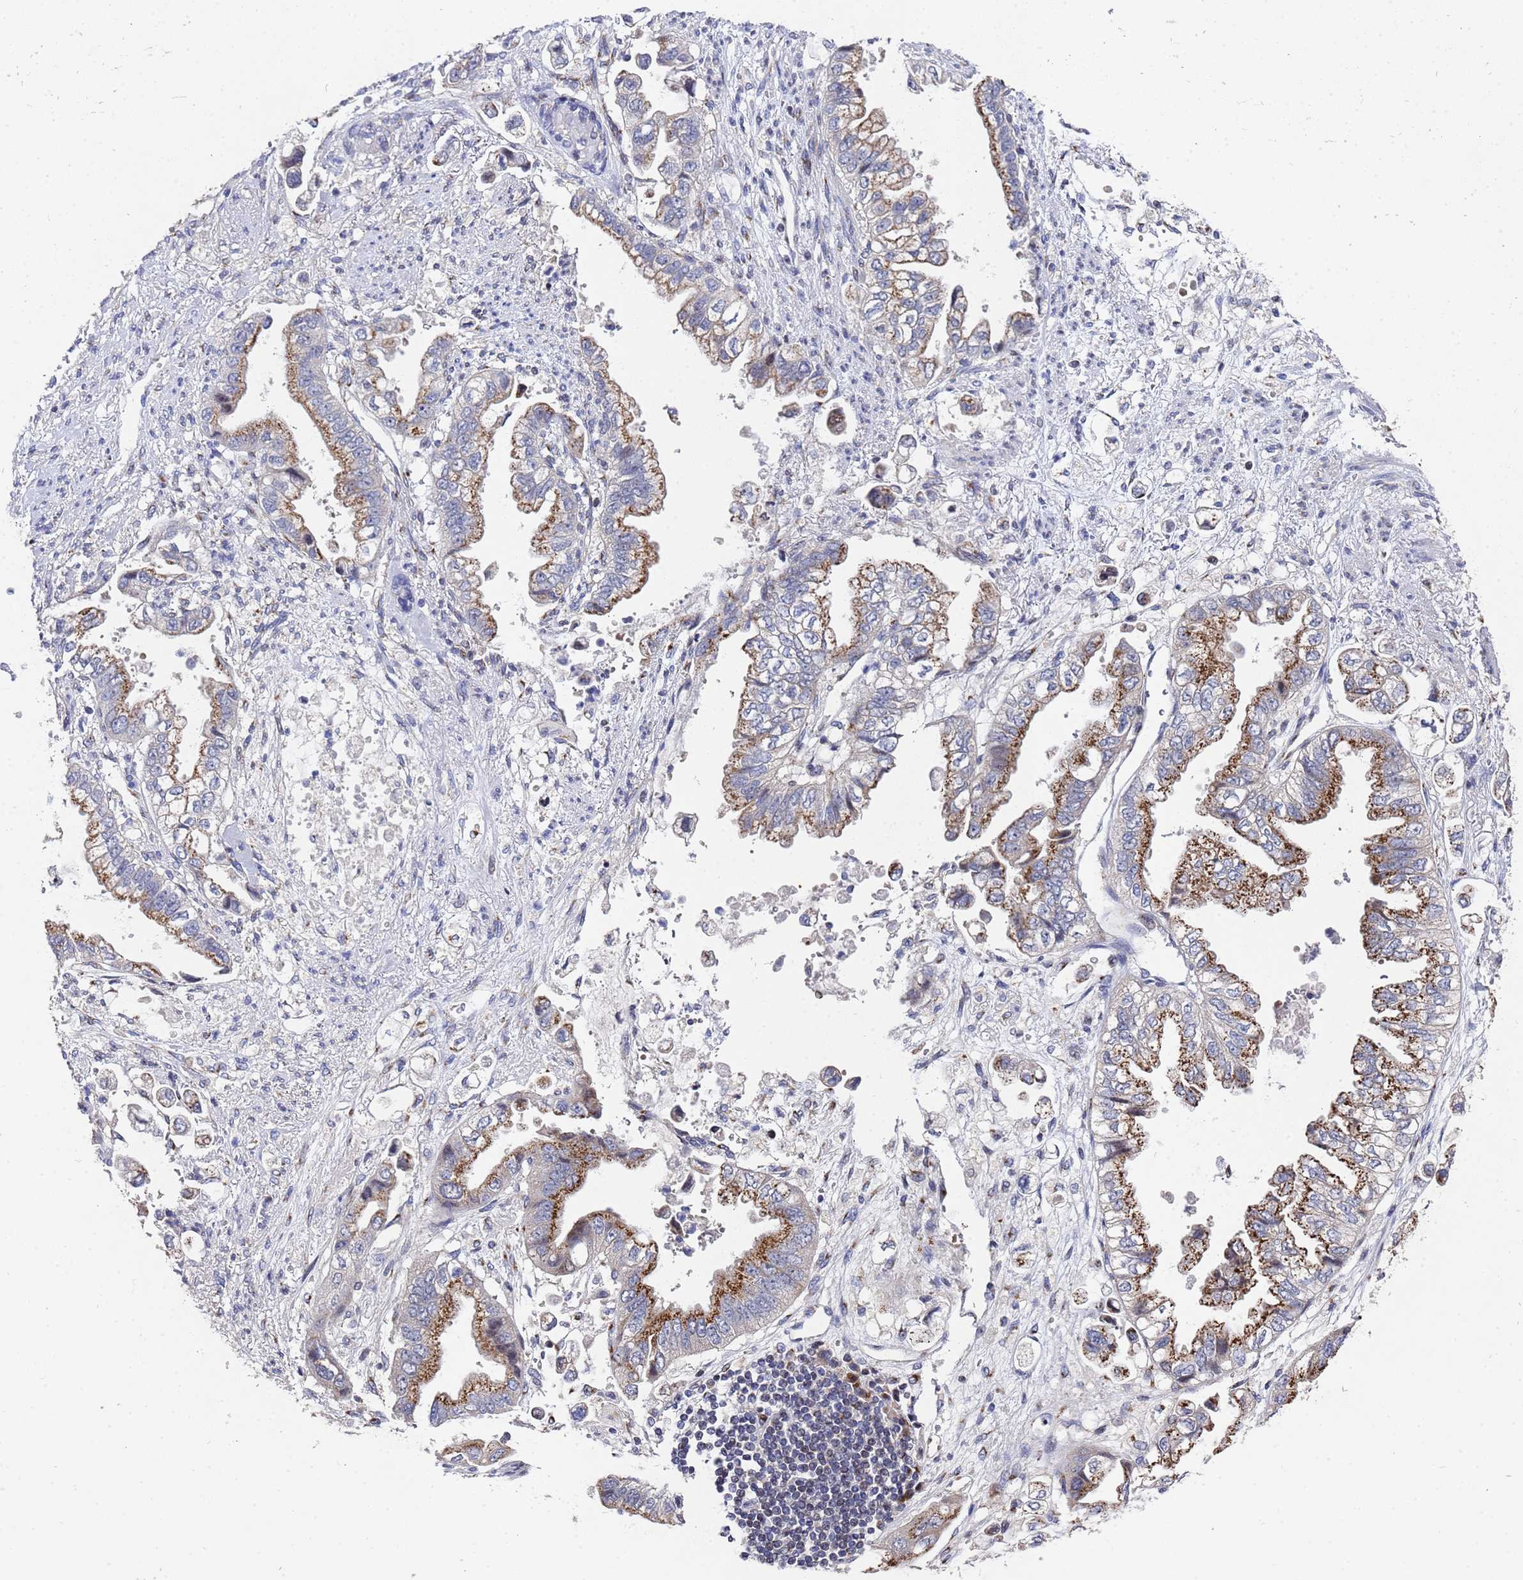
{"staining": {"intensity": "moderate", "quantity": "25%-75%", "location": "cytoplasmic/membranous"}, "tissue": "stomach cancer", "cell_type": "Tumor cells", "image_type": "cancer", "snomed": [{"axis": "morphology", "description": "Adenocarcinoma, NOS"}, {"axis": "topography", "description": "Stomach"}], "caption": "A micrograph of stomach cancer (adenocarcinoma) stained for a protein displays moderate cytoplasmic/membranous brown staining in tumor cells.", "gene": "NSUN6", "patient": {"sex": "male", "age": 62}}